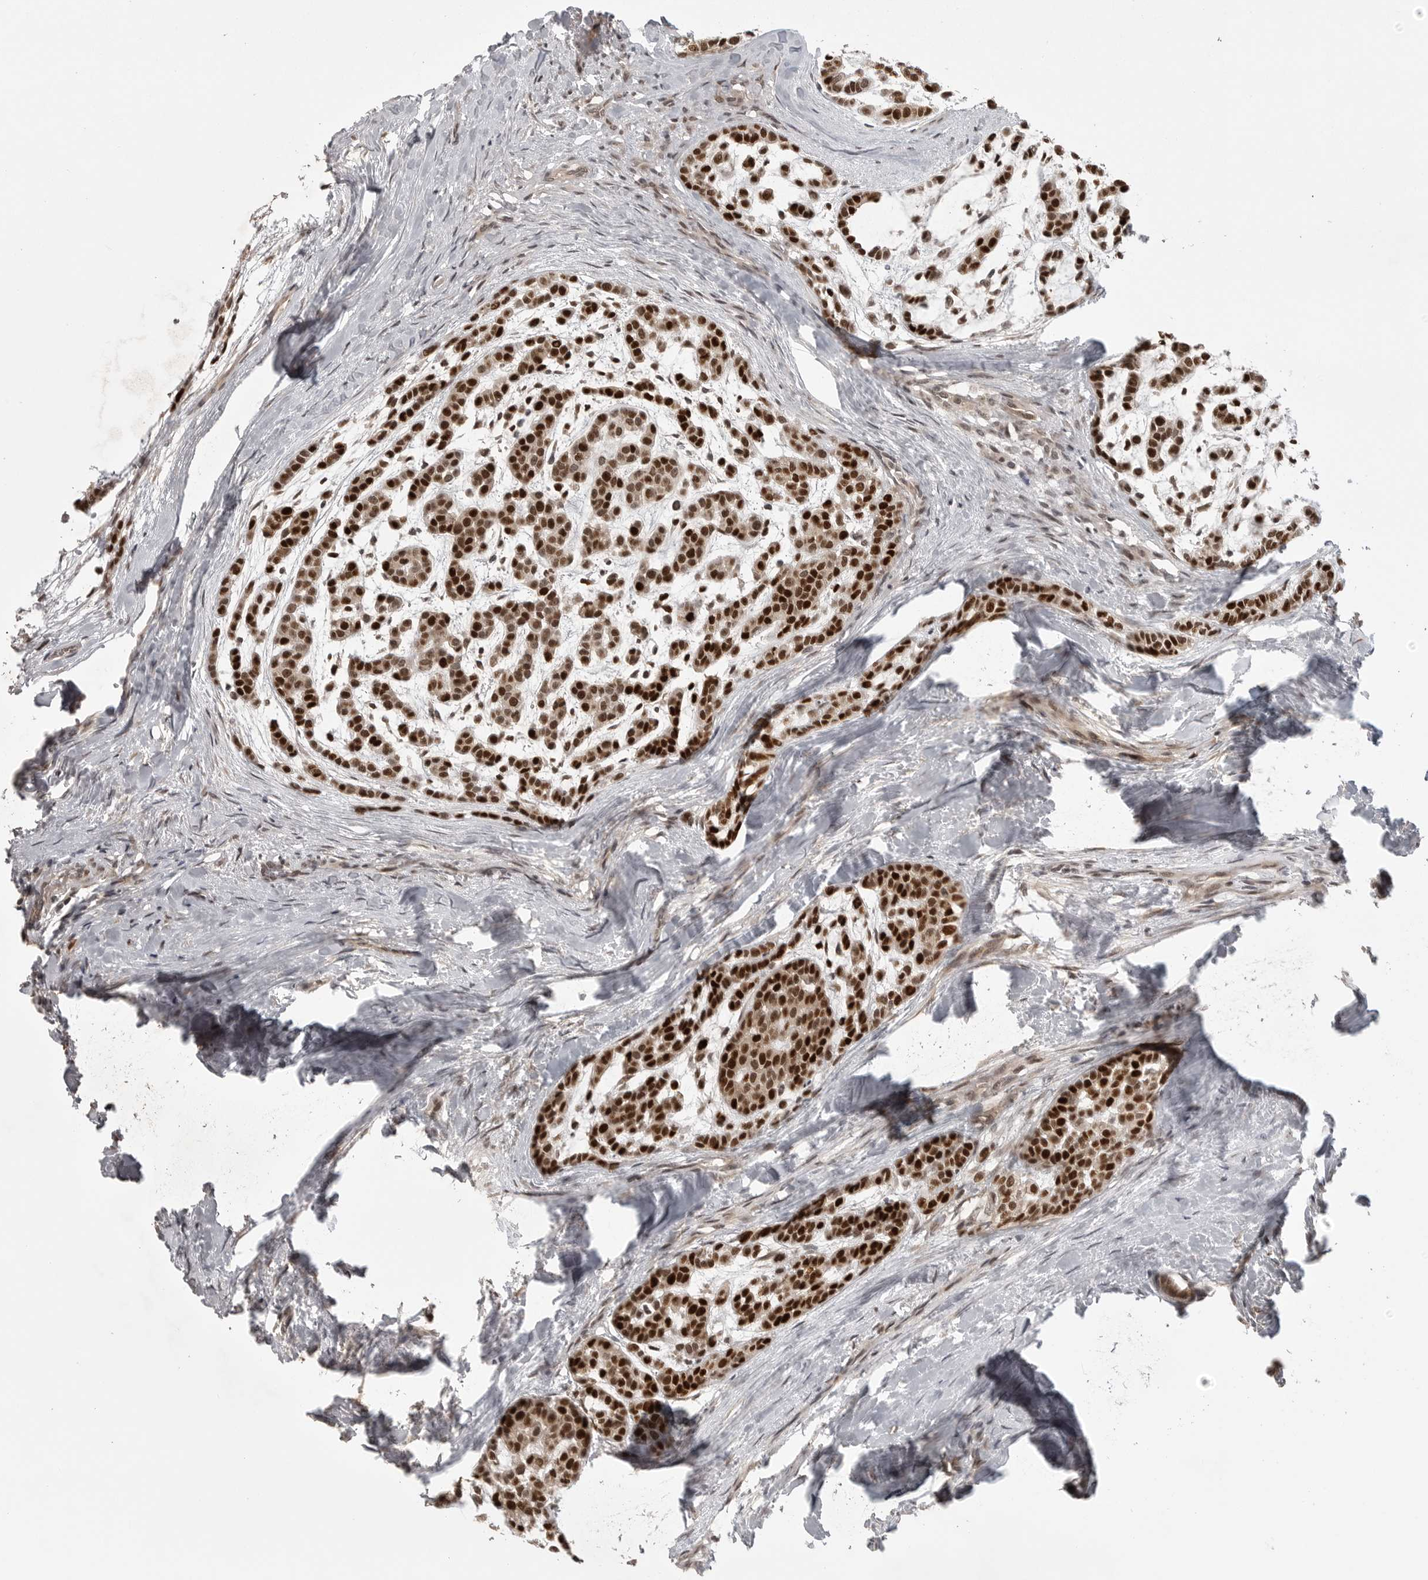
{"staining": {"intensity": "strong", "quantity": ">75%", "location": "cytoplasmic/membranous,nuclear"}, "tissue": "head and neck cancer", "cell_type": "Tumor cells", "image_type": "cancer", "snomed": [{"axis": "morphology", "description": "Adenocarcinoma, NOS"}, {"axis": "morphology", "description": "Adenoma, NOS"}, {"axis": "topography", "description": "Head-Neck"}], "caption": "This is a photomicrograph of immunohistochemistry staining of head and neck cancer (adenoma), which shows strong positivity in the cytoplasmic/membranous and nuclear of tumor cells.", "gene": "PEG3", "patient": {"sex": "female", "age": 55}}